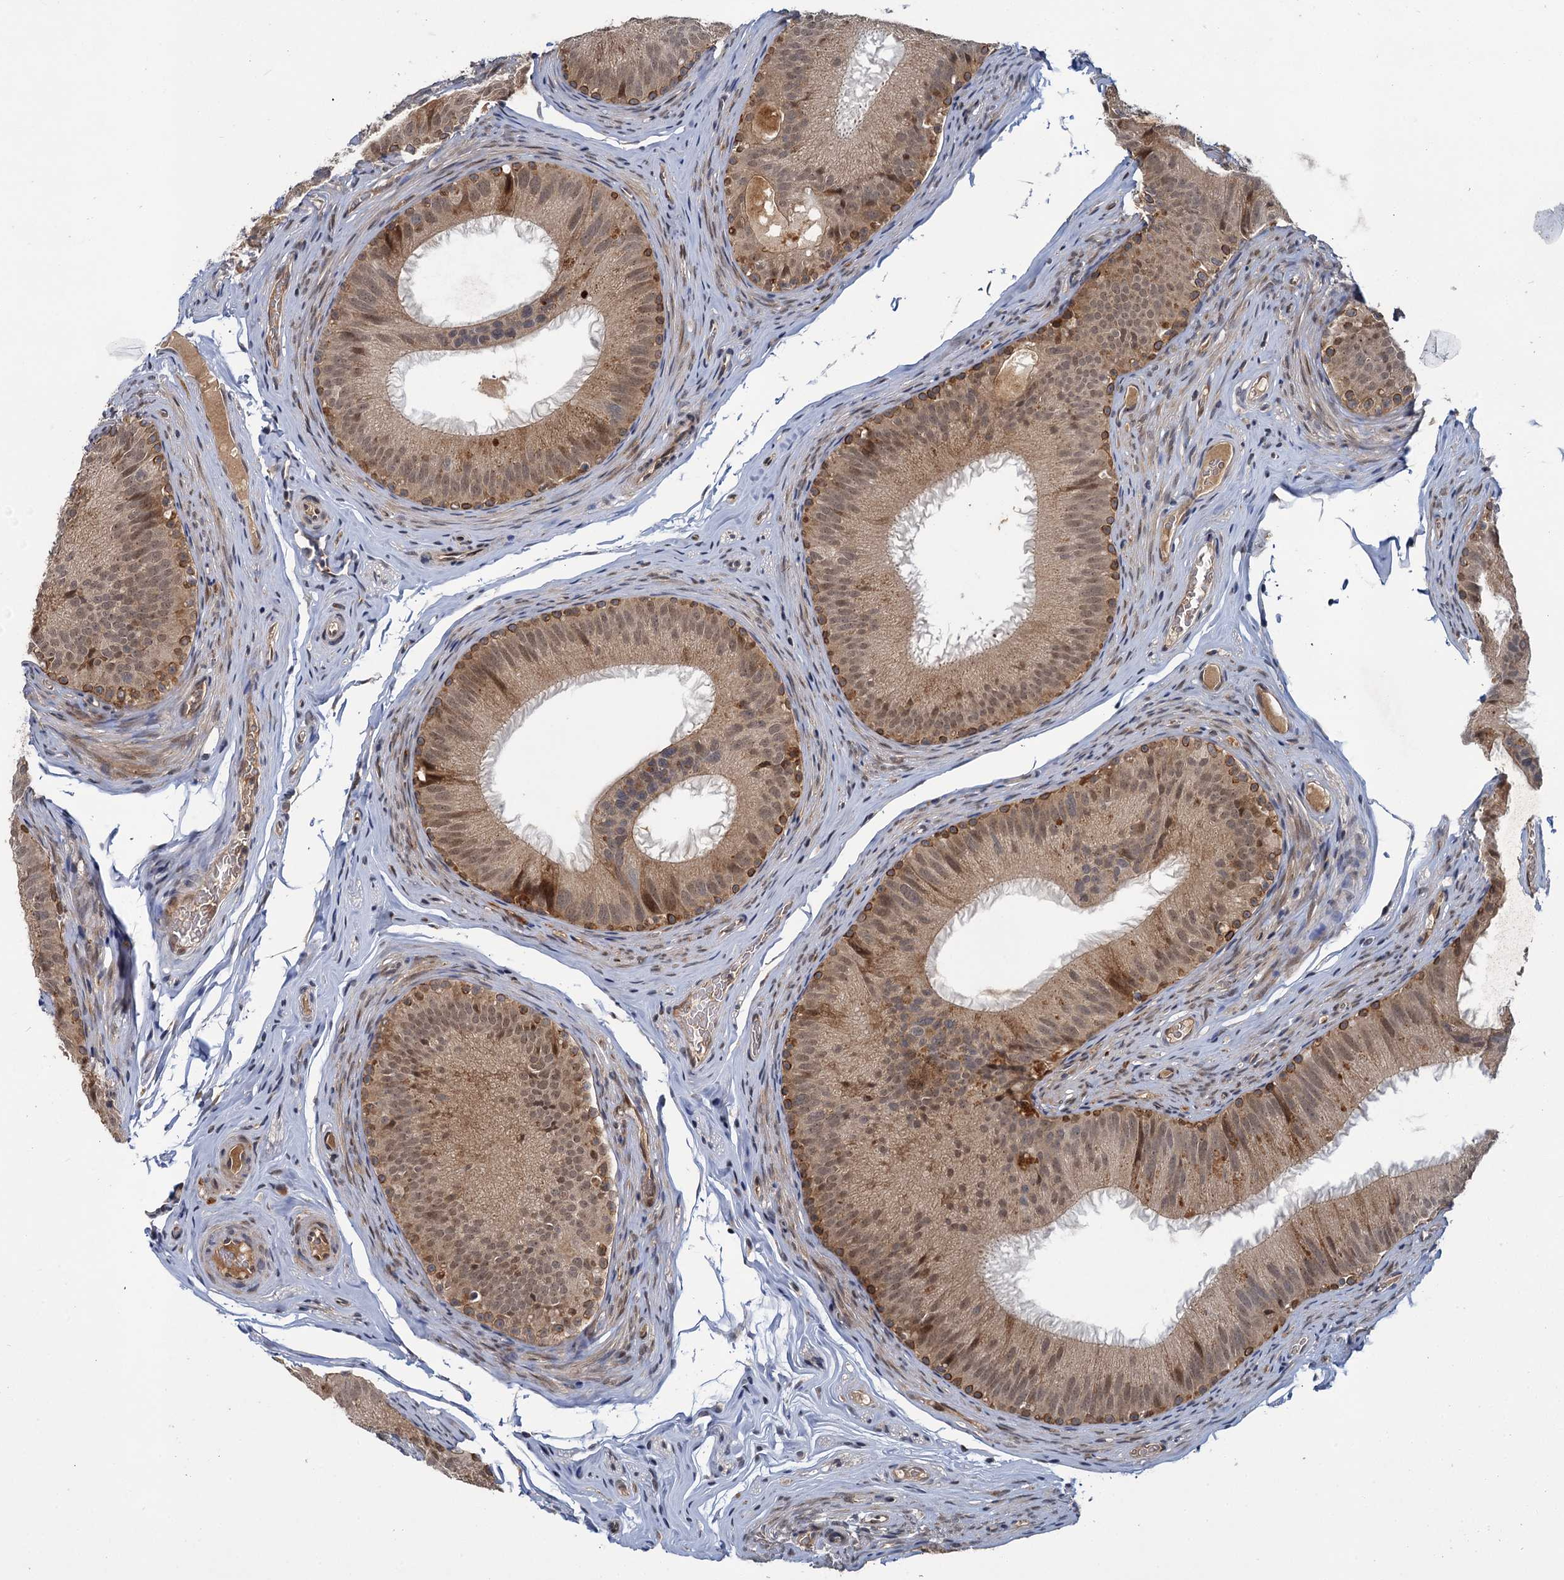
{"staining": {"intensity": "strong", "quantity": "<25%", "location": "cytoplasmic/membranous"}, "tissue": "epididymis", "cell_type": "Glandular cells", "image_type": "normal", "snomed": [{"axis": "morphology", "description": "Normal tissue, NOS"}, {"axis": "topography", "description": "Epididymis"}], "caption": "Strong cytoplasmic/membranous positivity for a protein is seen in approximately <25% of glandular cells of unremarkable epididymis using immunohistochemistry.", "gene": "APBA2", "patient": {"sex": "male", "age": 34}}